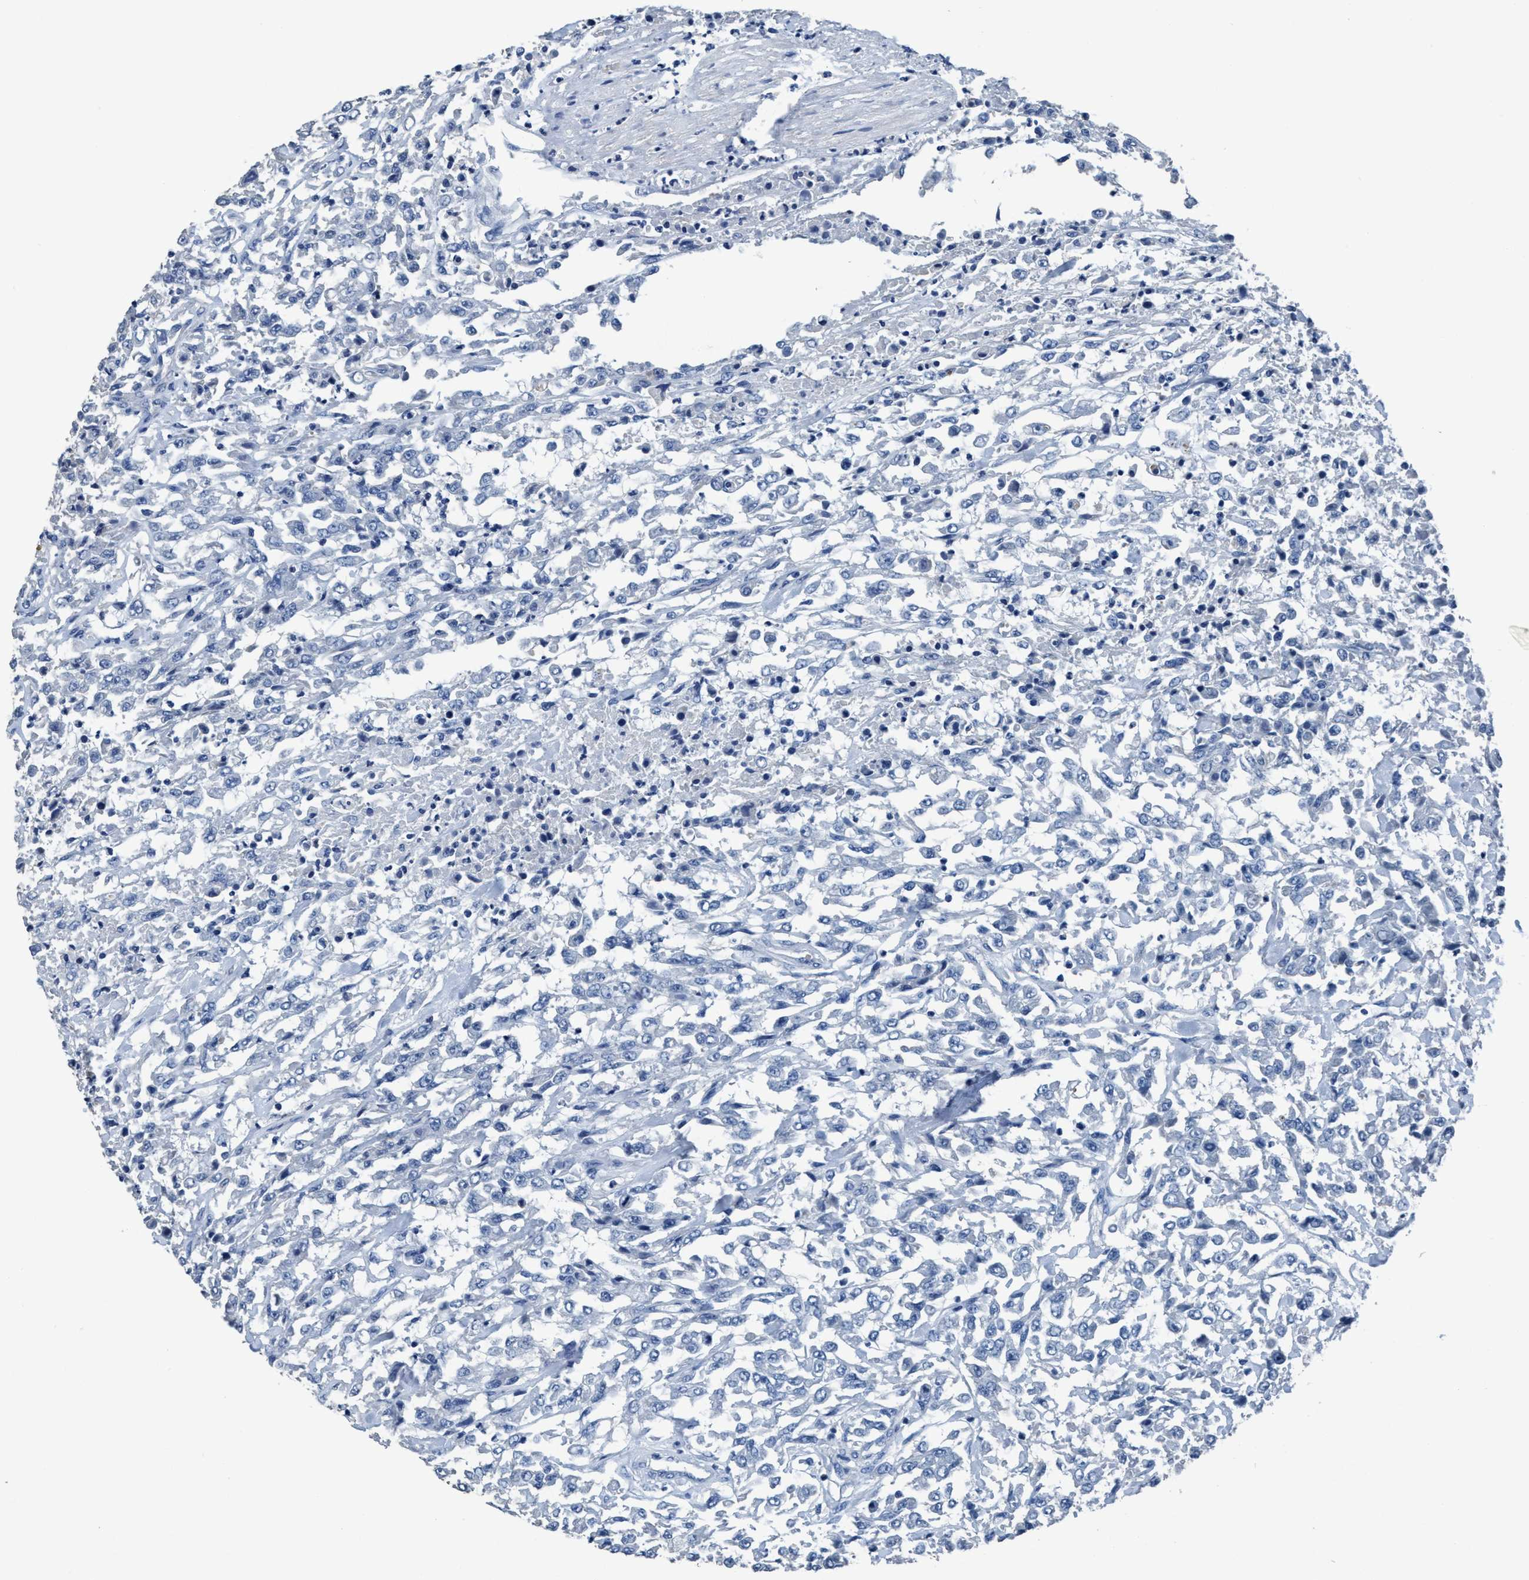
{"staining": {"intensity": "negative", "quantity": "none", "location": "none"}, "tissue": "urothelial cancer", "cell_type": "Tumor cells", "image_type": "cancer", "snomed": [{"axis": "morphology", "description": "Urothelial carcinoma, High grade"}, {"axis": "topography", "description": "Urinary bladder"}], "caption": "Immunohistochemistry (IHC) micrograph of neoplastic tissue: urothelial carcinoma (high-grade) stained with DAB (3,3'-diaminobenzidine) displays no significant protein expression in tumor cells.", "gene": "ANKFN1", "patient": {"sex": "male", "age": 46}}